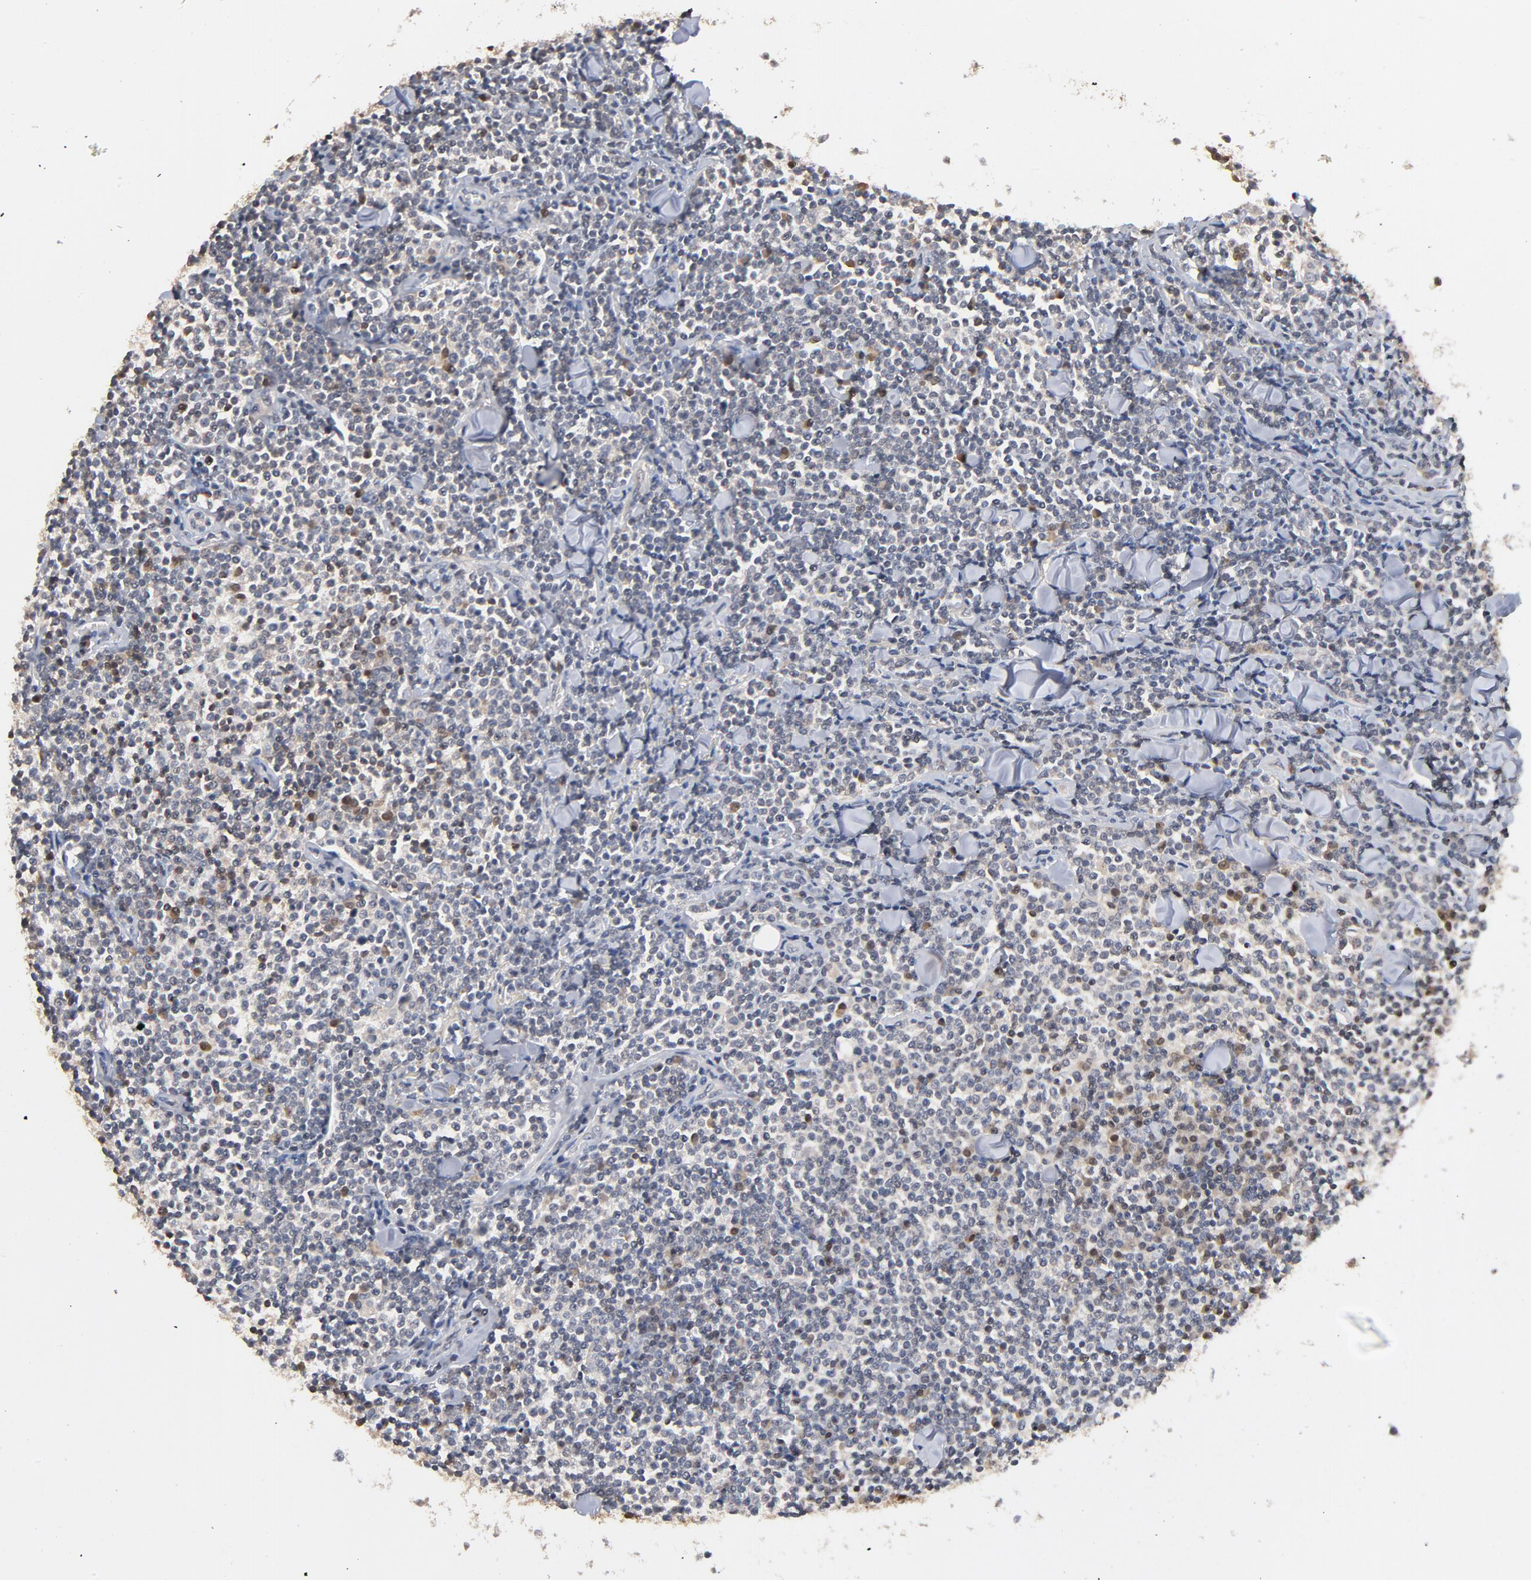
{"staining": {"intensity": "negative", "quantity": "none", "location": "none"}, "tissue": "lymphoma", "cell_type": "Tumor cells", "image_type": "cancer", "snomed": [{"axis": "morphology", "description": "Malignant lymphoma, non-Hodgkin's type, Low grade"}, {"axis": "topography", "description": "Soft tissue"}], "caption": "IHC of human lymphoma exhibits no staining in tumor cells. Nuclei are stained in blue.", "gene": "MIF", "patient": {"sex": "male", "age": 92}}